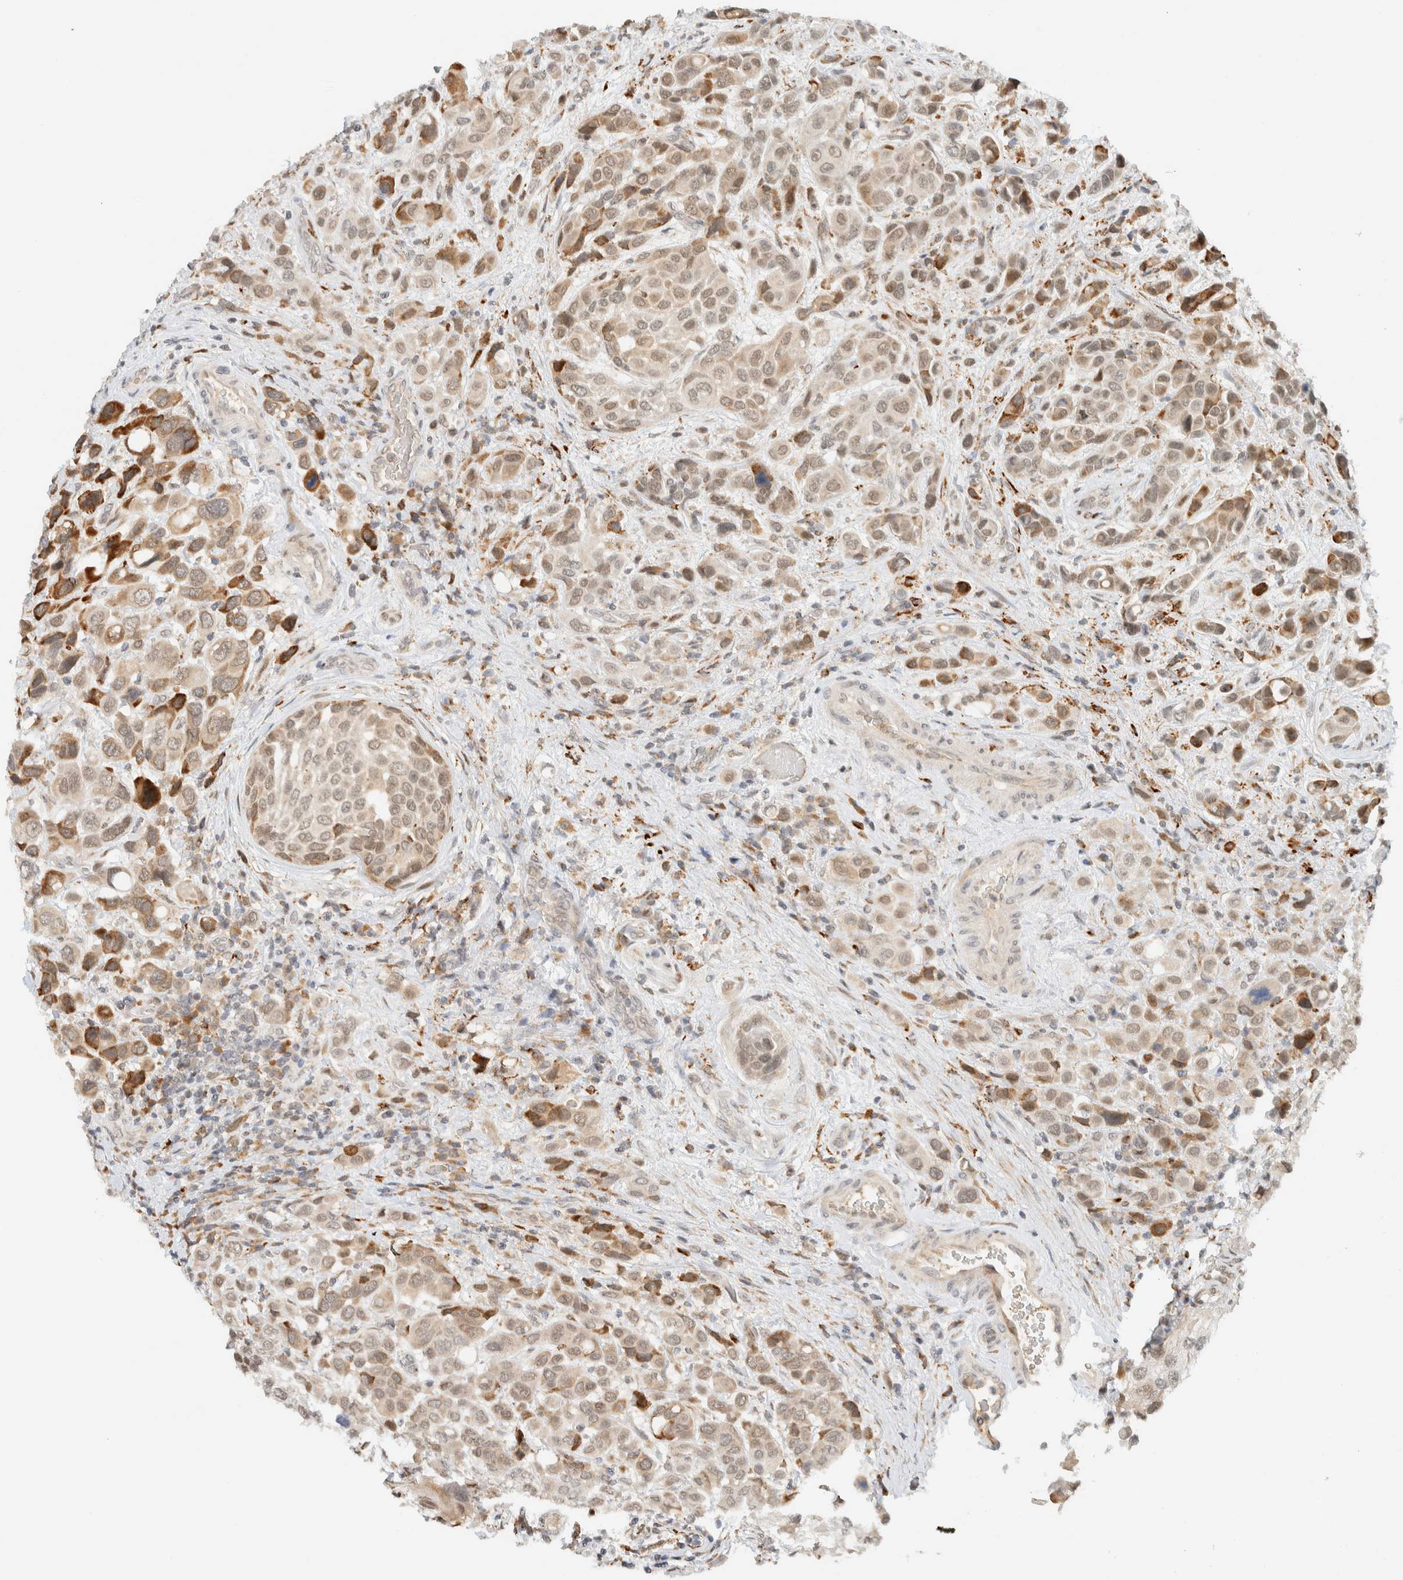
{"staining": {"intensity": "weak", "quantity": ">75%", "location": "cytoplasmic/membranous,nuclear"}, "tissue": "urothelial cancer", "cell_type": "Tumor cells", "image_type": "cancer", "snomed": [{"axis": "morphology", "description": "Urothelial carcinoma, High grade"}, {"axis": "topography", "description": "Urinary bladder"}], "caption": "DAB (3,3'-diaminobenzidine) immunohistochemical staining of urothelial cancer demonstrates weak cytoplasmic/membranous and nuclear protein expression in approximately >75% of tumor cells.", "gene": "ITPRID1", "patient": {"sex": "male", "age": 50}}